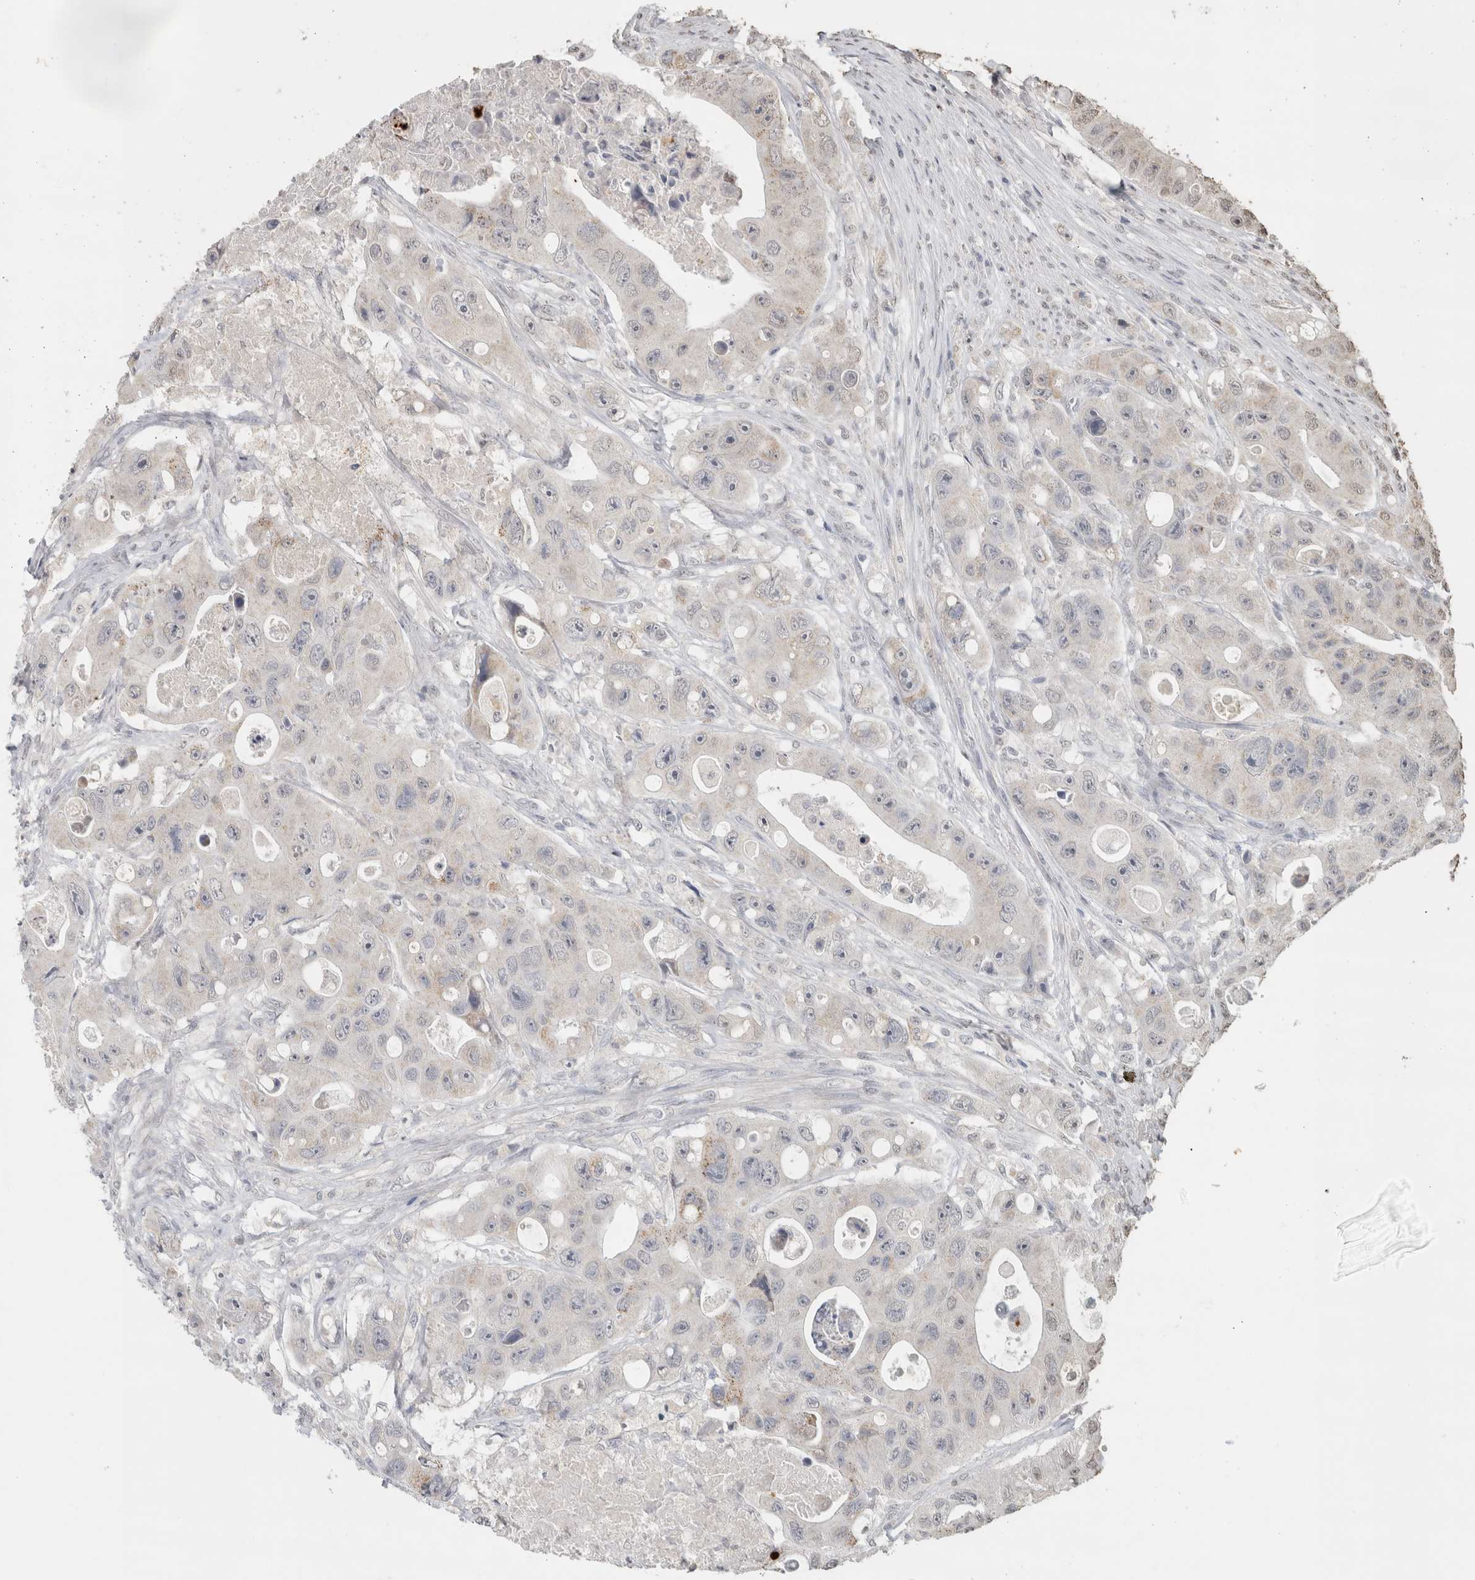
{"staining": {"intensity": "weak", "quantity": "<25%", "location": "cytoplasmic/membranous"}, "tissue": "colorectal cancer", "cell_type": "Tumor cells", "image_type": "cancer", "snomed": [{"axis": "morphology", "description": "Adenocarcinoma, NOS"}, {"axis": "topography", "description": "Colon"}], "caption": "Immunohistochemistry (IHC) histopathology image of neoplastic tissue: adenocarcinoma (colorectal) stained with DAB demonstrates no significant protein expression in tumor cells.", "gene": "FAM3A", "patient": {"sex": "female", "age": 46}}